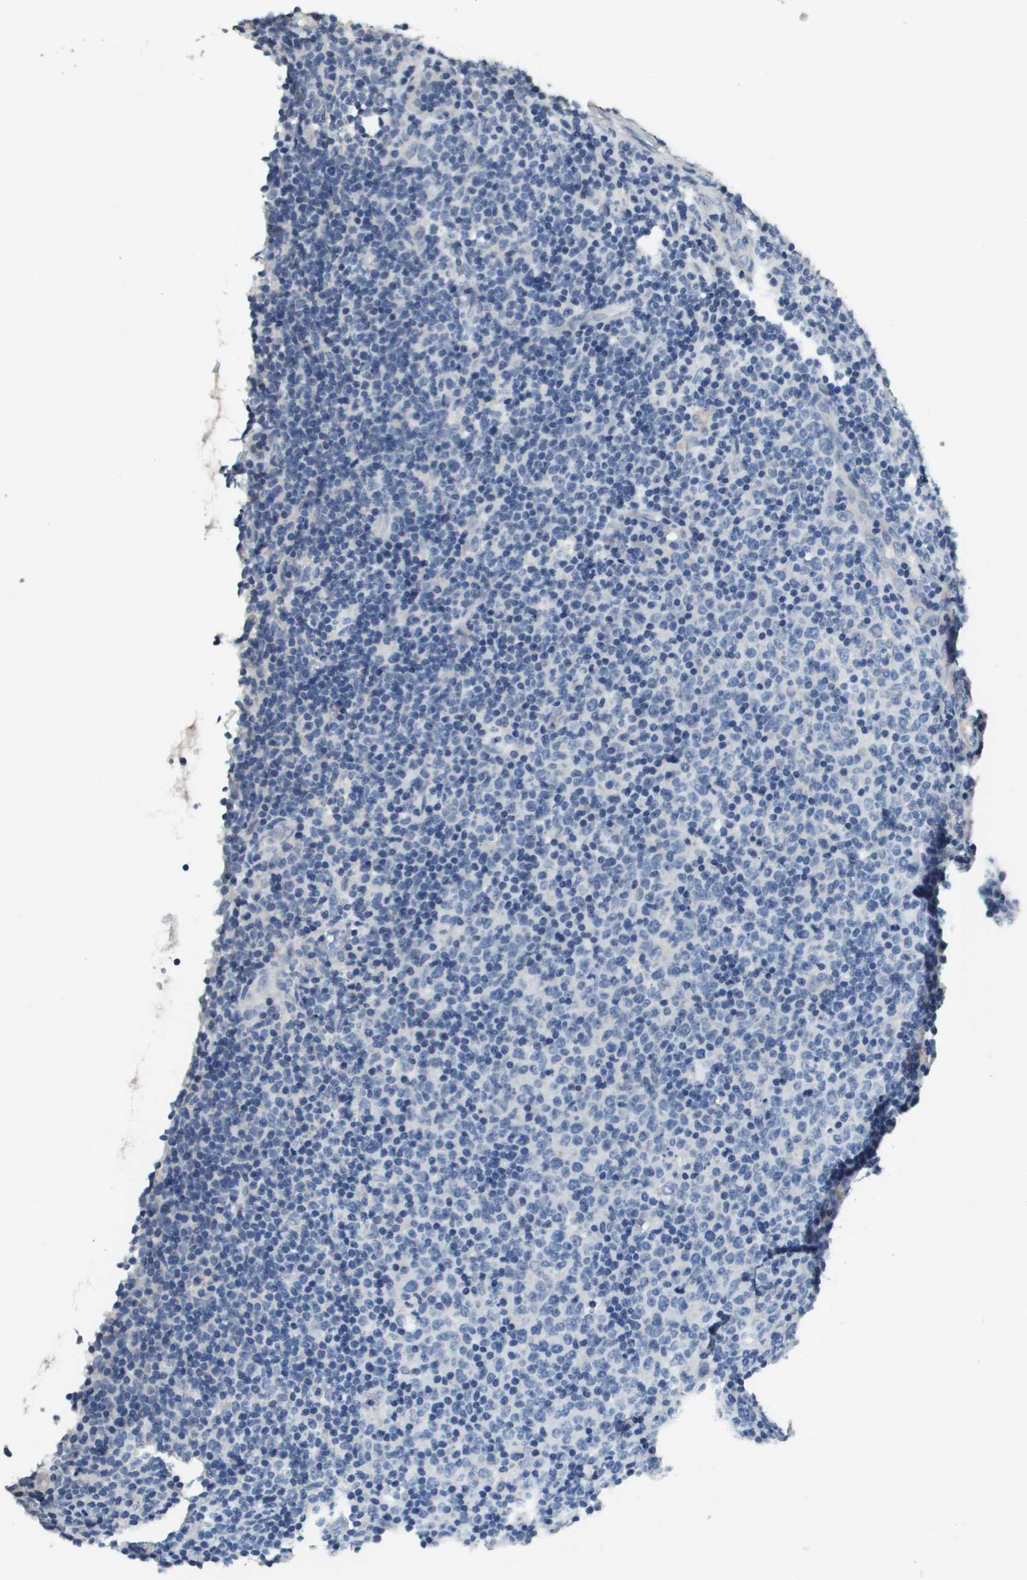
{"staining": {"intensity": "negative", "quantity": "none", "location": "none"}, "tissue": "lymphoma", "cell_type": "Tumor cells", "image_type": "cancer", "snomed": [{"axis": "morphology", "description": "Malignant lymphoma, non-Hodgkin's type, Low grade"}, {"axis": "topography", "description": "Lymph node"}], "caption": "A high-resolution micrograph shows IHC staining of malignant lymphoma, non-Hodgkin's type (low-grade), which reveals no significant staining in tumor cells. The staining was performed using DAB to visualize the protein expression in brown, while the nuclei were stained in blue with hematoxylin (Magnification: 20x).", "gene": "MT3", "patient": {"sex": "male", "age": 70}}